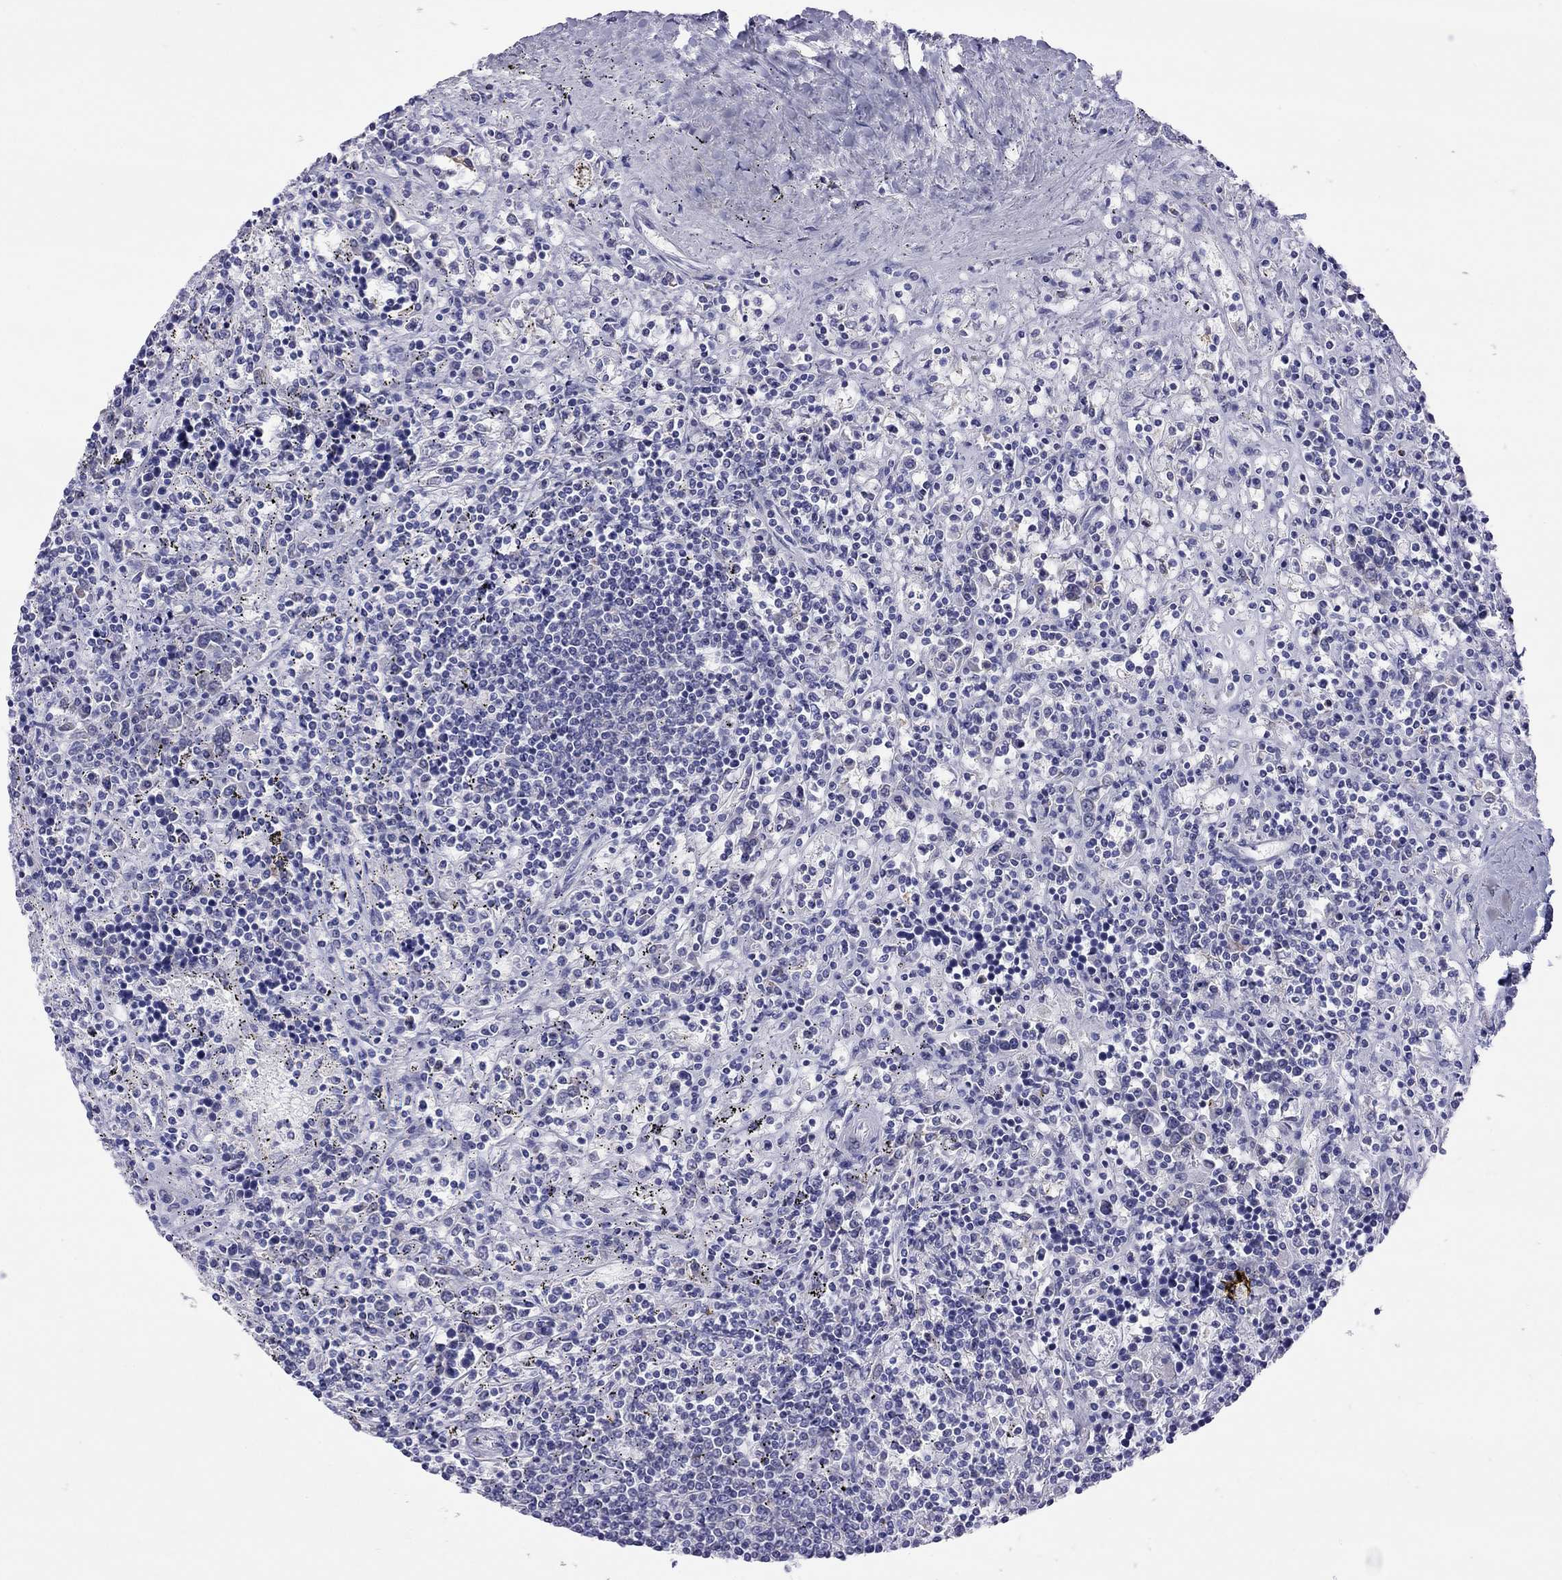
{"staining": {"intensity": "negative", "quantity": "none", "location": "none"}, "tissue": "lymphoma", "cell_type": "Tumor cells", "image_type": "cancer", "snomed": [{"axis": "morphology", "description": "Malignant lymphoma, non-Hodgkin's type, Low grade"}, {"axis": "topography", "description": "Spleen"}], "caption": "Lymphoma was stained to show a protein in brown. There is no significant expression in tumor cells. (Immunohistochemistry, brightfield microscopy, high magnification).", "gene": "COL9A1", "patient": {"sex": "male", "age": 62}}